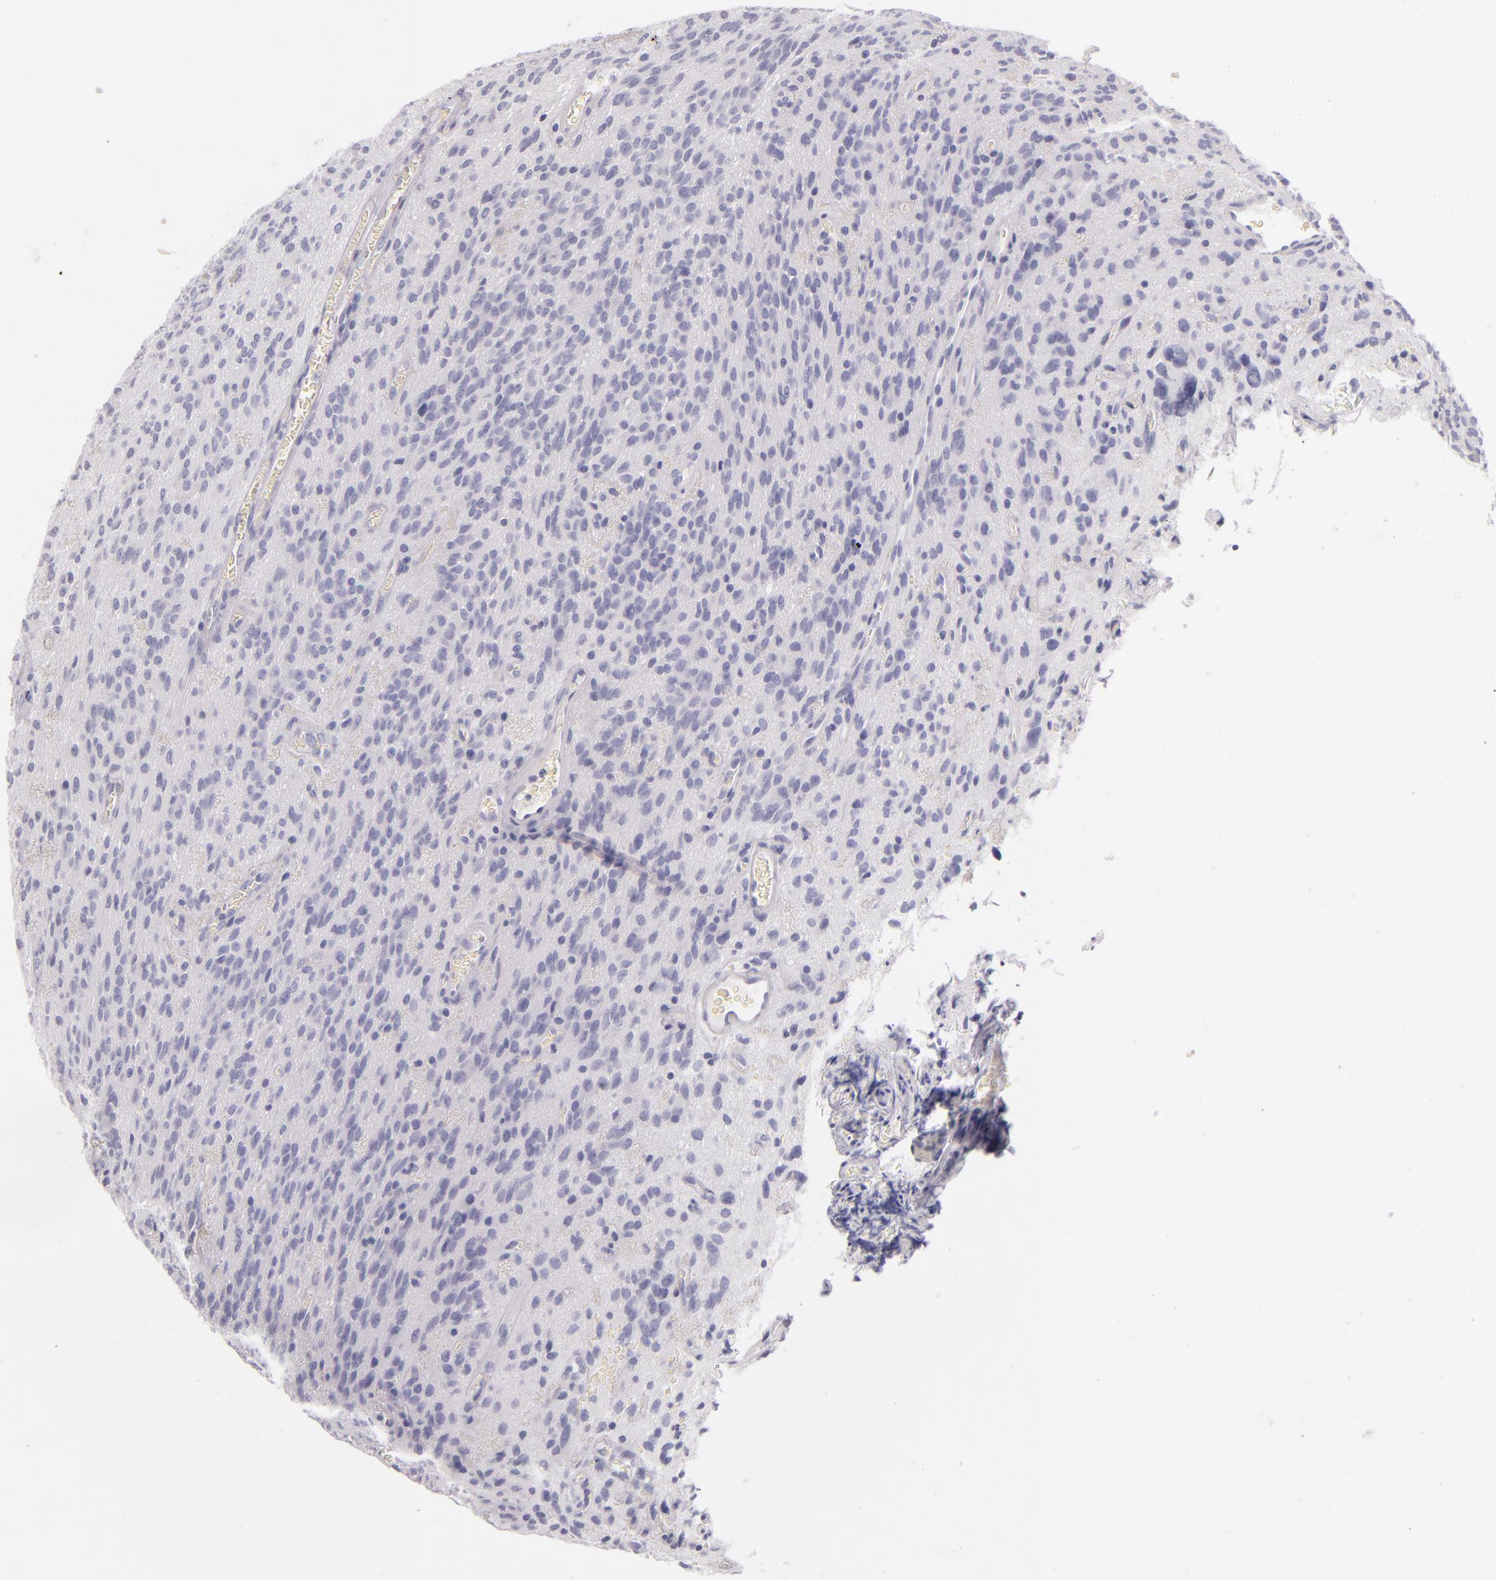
{"staining": {"intensity": "negative", "quantity": "none", "location": "none"}, "tissue": "glioma", "cell_type": "Tumor cells", "image_type": "cancer", "snomed": [{"axis": "morphology", "description": "Glioma, malignant, Low grade"}, {"axis": "topography", "description": "Brain"}], "caption": "Histopathology image shows no significant protein expression in tumor cells of glioma.", "gene": "FABP1", "patient": {"sex": "female", "age": 15}}